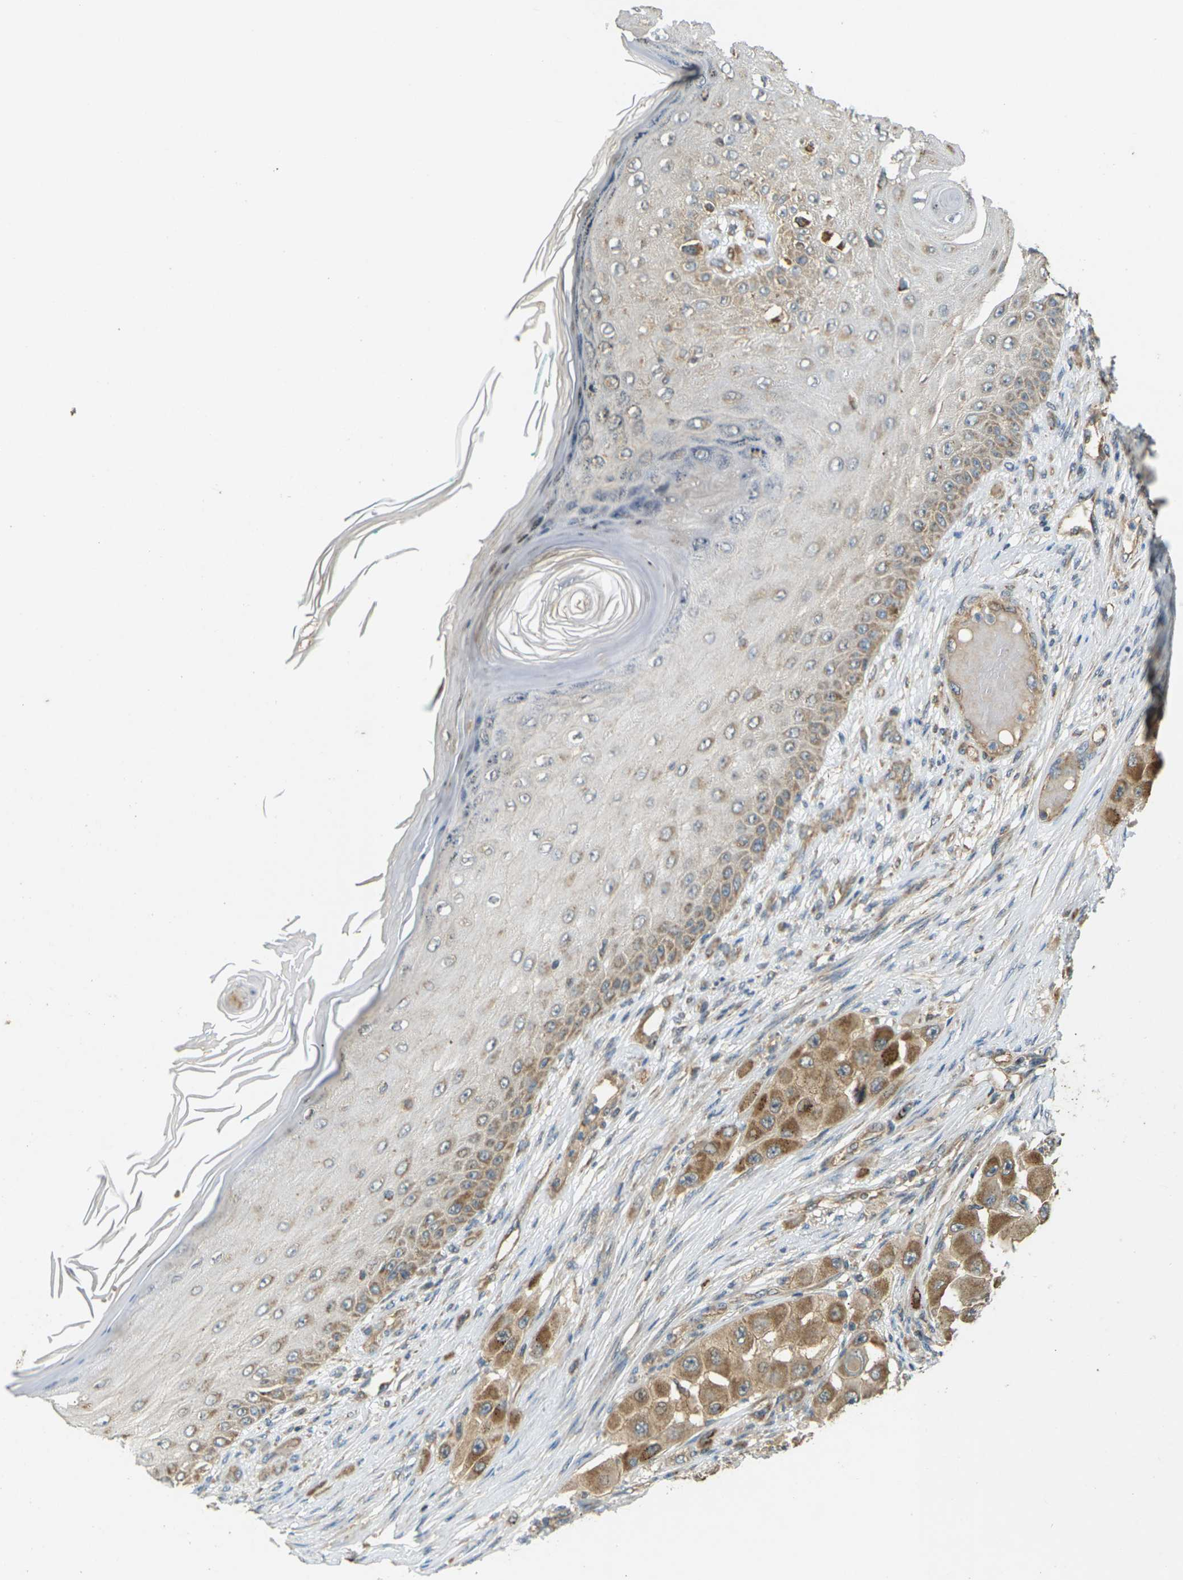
{"staining": {"intensity": "moderate", "quantity": ">75%", "location": "cytoplasmic/membranous"}, "tissue": "melanoma", "cell_type": "Tumor cells", "image_type": "cancer", "snomed": [{"axis": "morphology", "description": "Malignant melanoma, NOS"}, {"axis": "topography", "description": "Skin"}], "caption": "High-magnification brightfield microscopy of melanoma stained with DAB (brown) and counterstained with hematoxylin (blue). tumor cells exhibit moderate cytoplasmic/membranous expression is present in about>75% of cells.", "gene": "KSR1", "patient": {"sex": "female", "age": 81}}